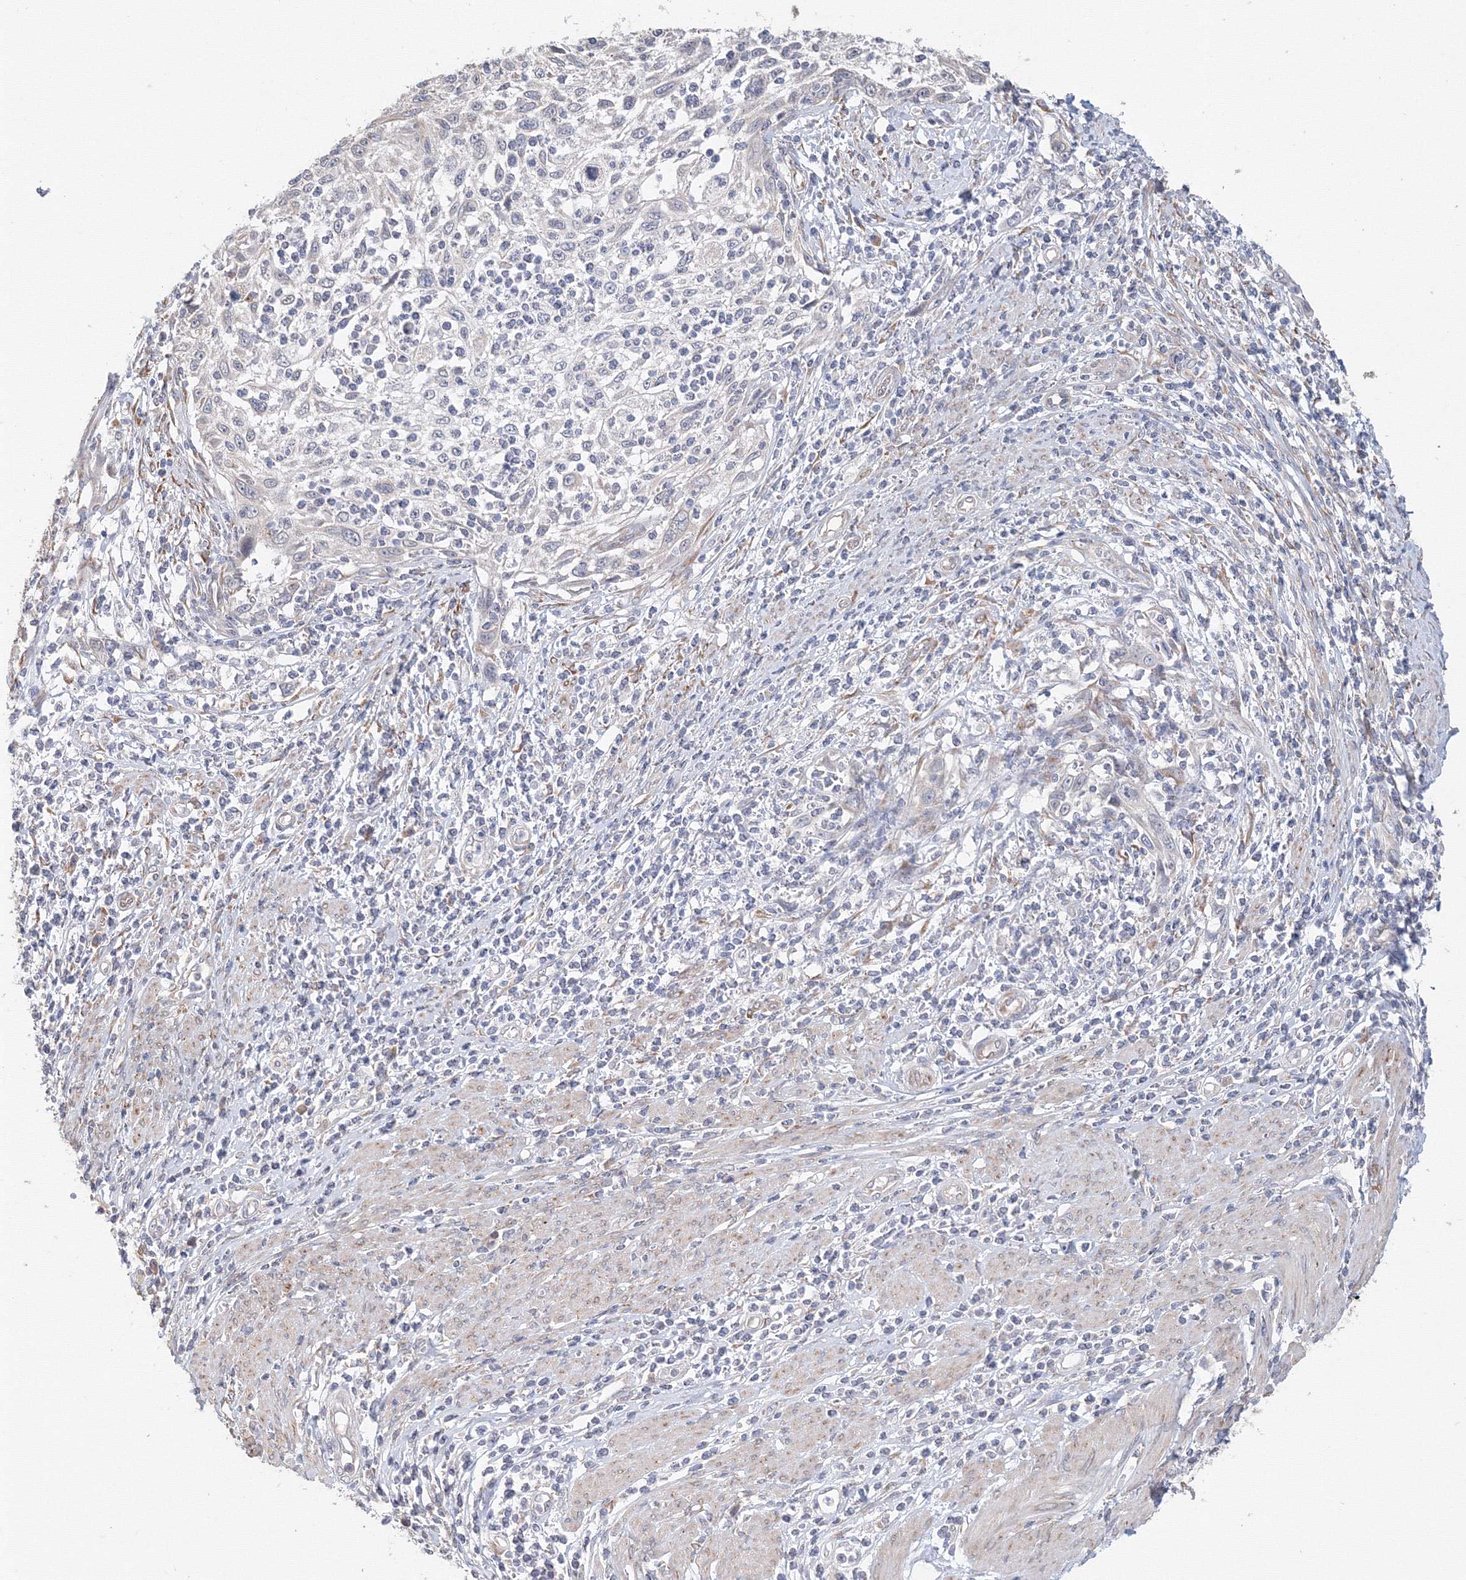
{"staining": {"intensity": "negative", "quantity": "none", "location": "none"}, "tissue": "cervical cancer", "cell_type": "Tumor cells", "image_type": "cancer", "snomed": [{"axis": "morphology", "description": "Squamous cell carcinoma, NOS"}, {"axis": "topography", "description": "Cervix"}], "caption": "Photomicrograph shows no protein staining in tumor cells of cervical squamous cell carcinoma tissue.", "gene": "DHRS12", "patient": {"sex": "female", "age": 70}}